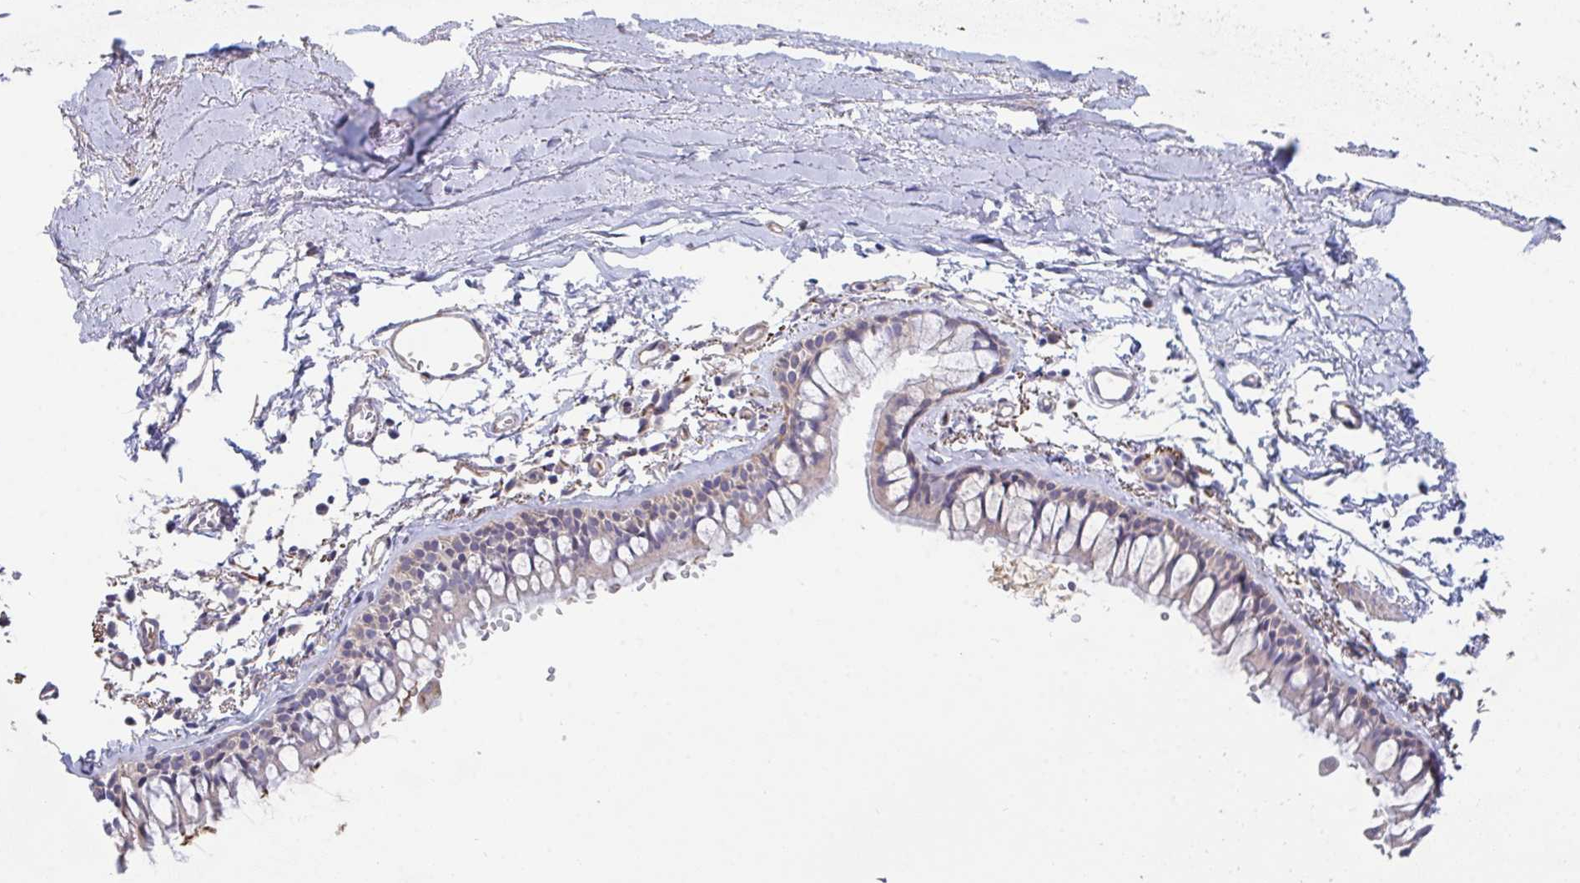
{"staining": {"intensity": "strong", "quantity": "25%-75%", "location": "cytoplasmic/membranous"}, "tissue": "bronchus", "cell_type": "Respiratory epithelial cells", "image_type": "normal", "snomed": [{"axis": "morphology", "description": "Normal tissue, NOS"}, {"axis": "topography", "description": "Cartilage tissue"}, {"axis": "topography", "description": "Bronchus"}, {"axis": "topography", "description": "Peripheral nerve tissue"}], "caption": "IHC photomicrograph of normal bronchus stained for a protein (brown), which exhibits high levels of strong cytoplasmic/membranous staining in approximately 25%-75% of respiratory epithelial cells.", "gene": "FAM156A", "patient": {"sex": "female", "age": 59}}